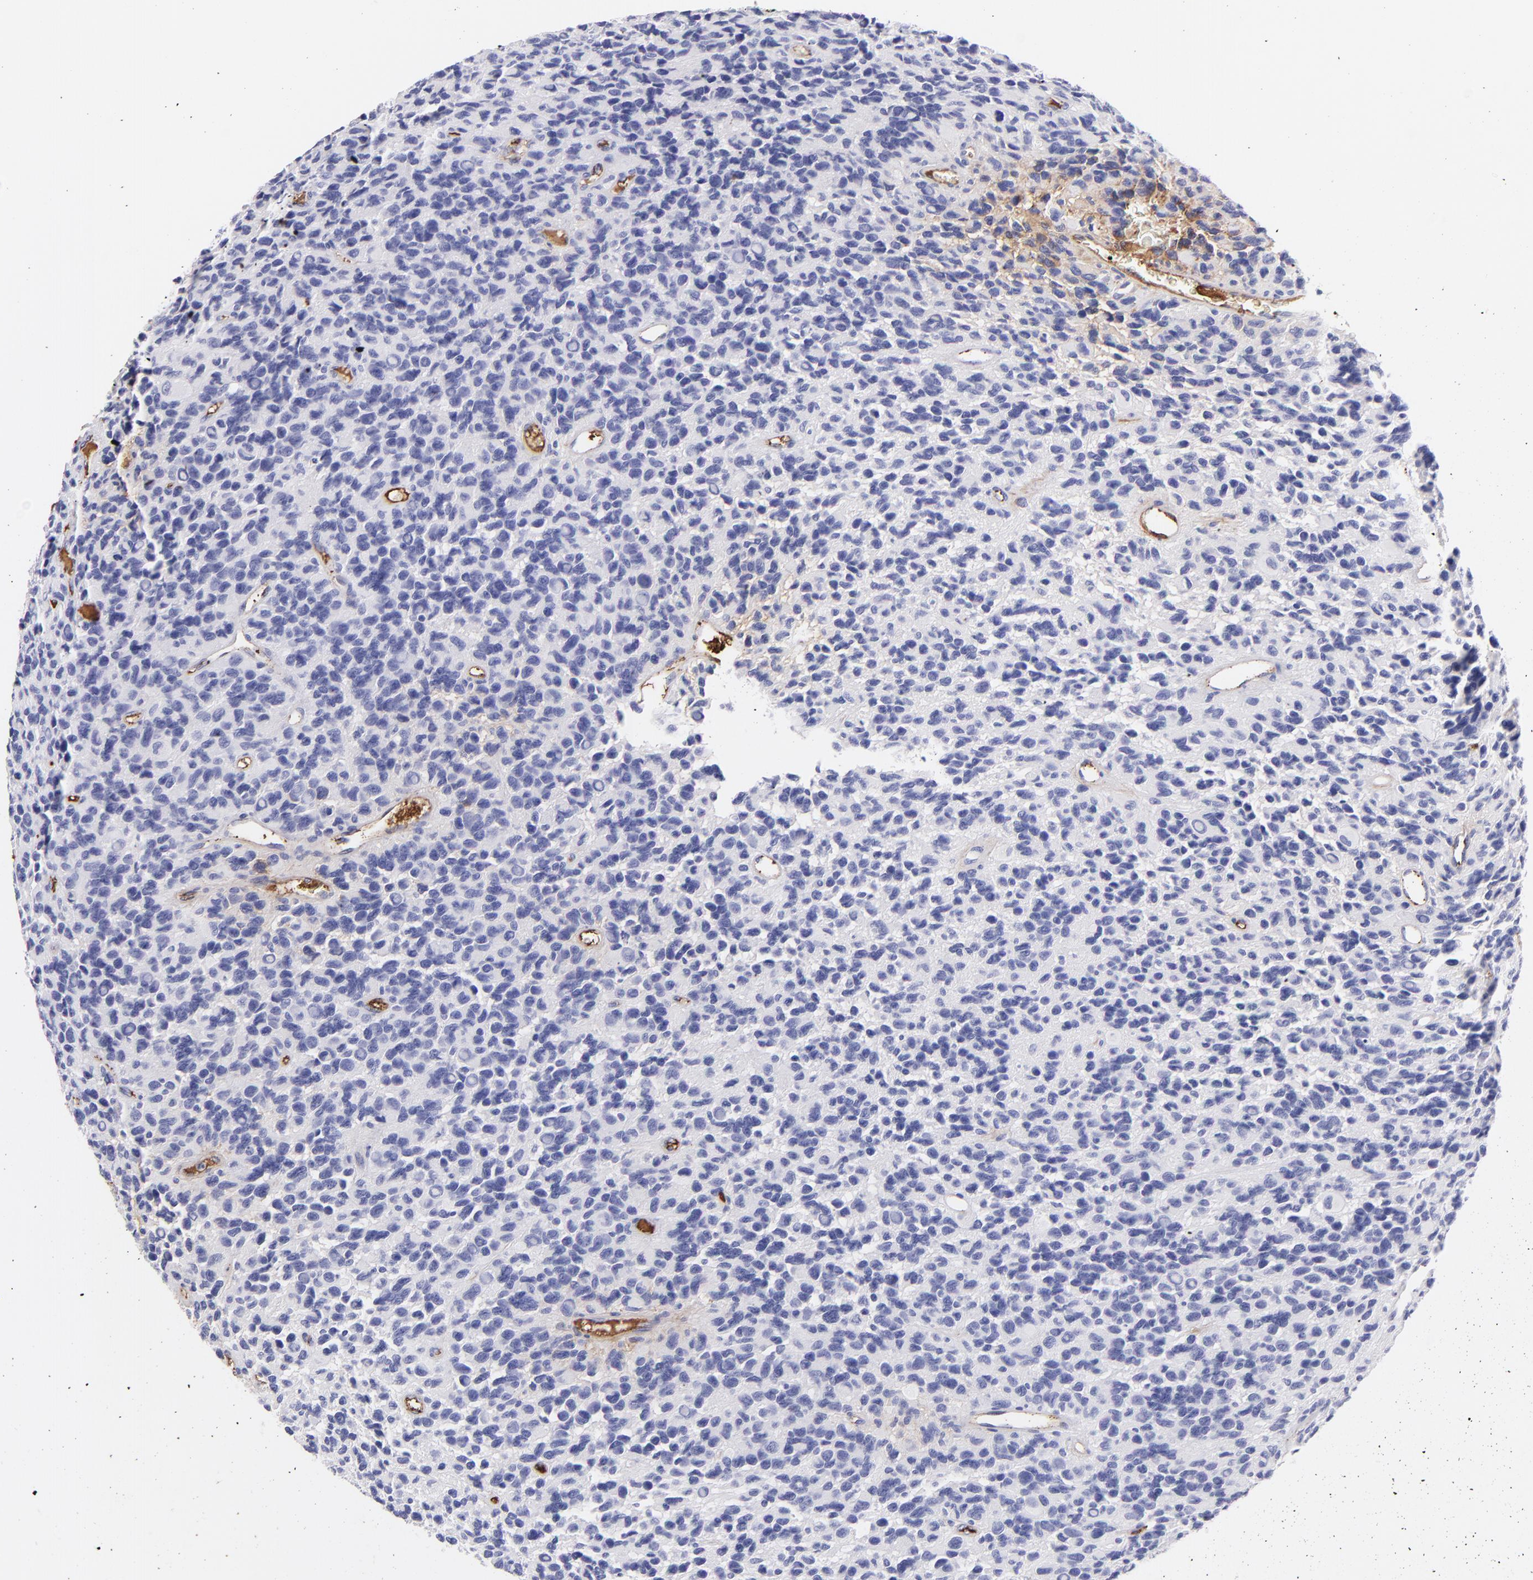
{"staining": {"intensity": "negative", "quantity": "none", "location": "none"}, "tissue": "glioma", "cell_type": "Tumor cells", "image_type": "cancer", "snomed": [{"axis": "morphology", "description": "Glioma, malignant, High grade"}, {"axis": "topography", "description": "Brain"}], "caption": "This is a image of IHC staining of glioma, which shows no positivity in tumor cells.", "gene": "FGB", "patient": {"sex": "male", "age": 77}}